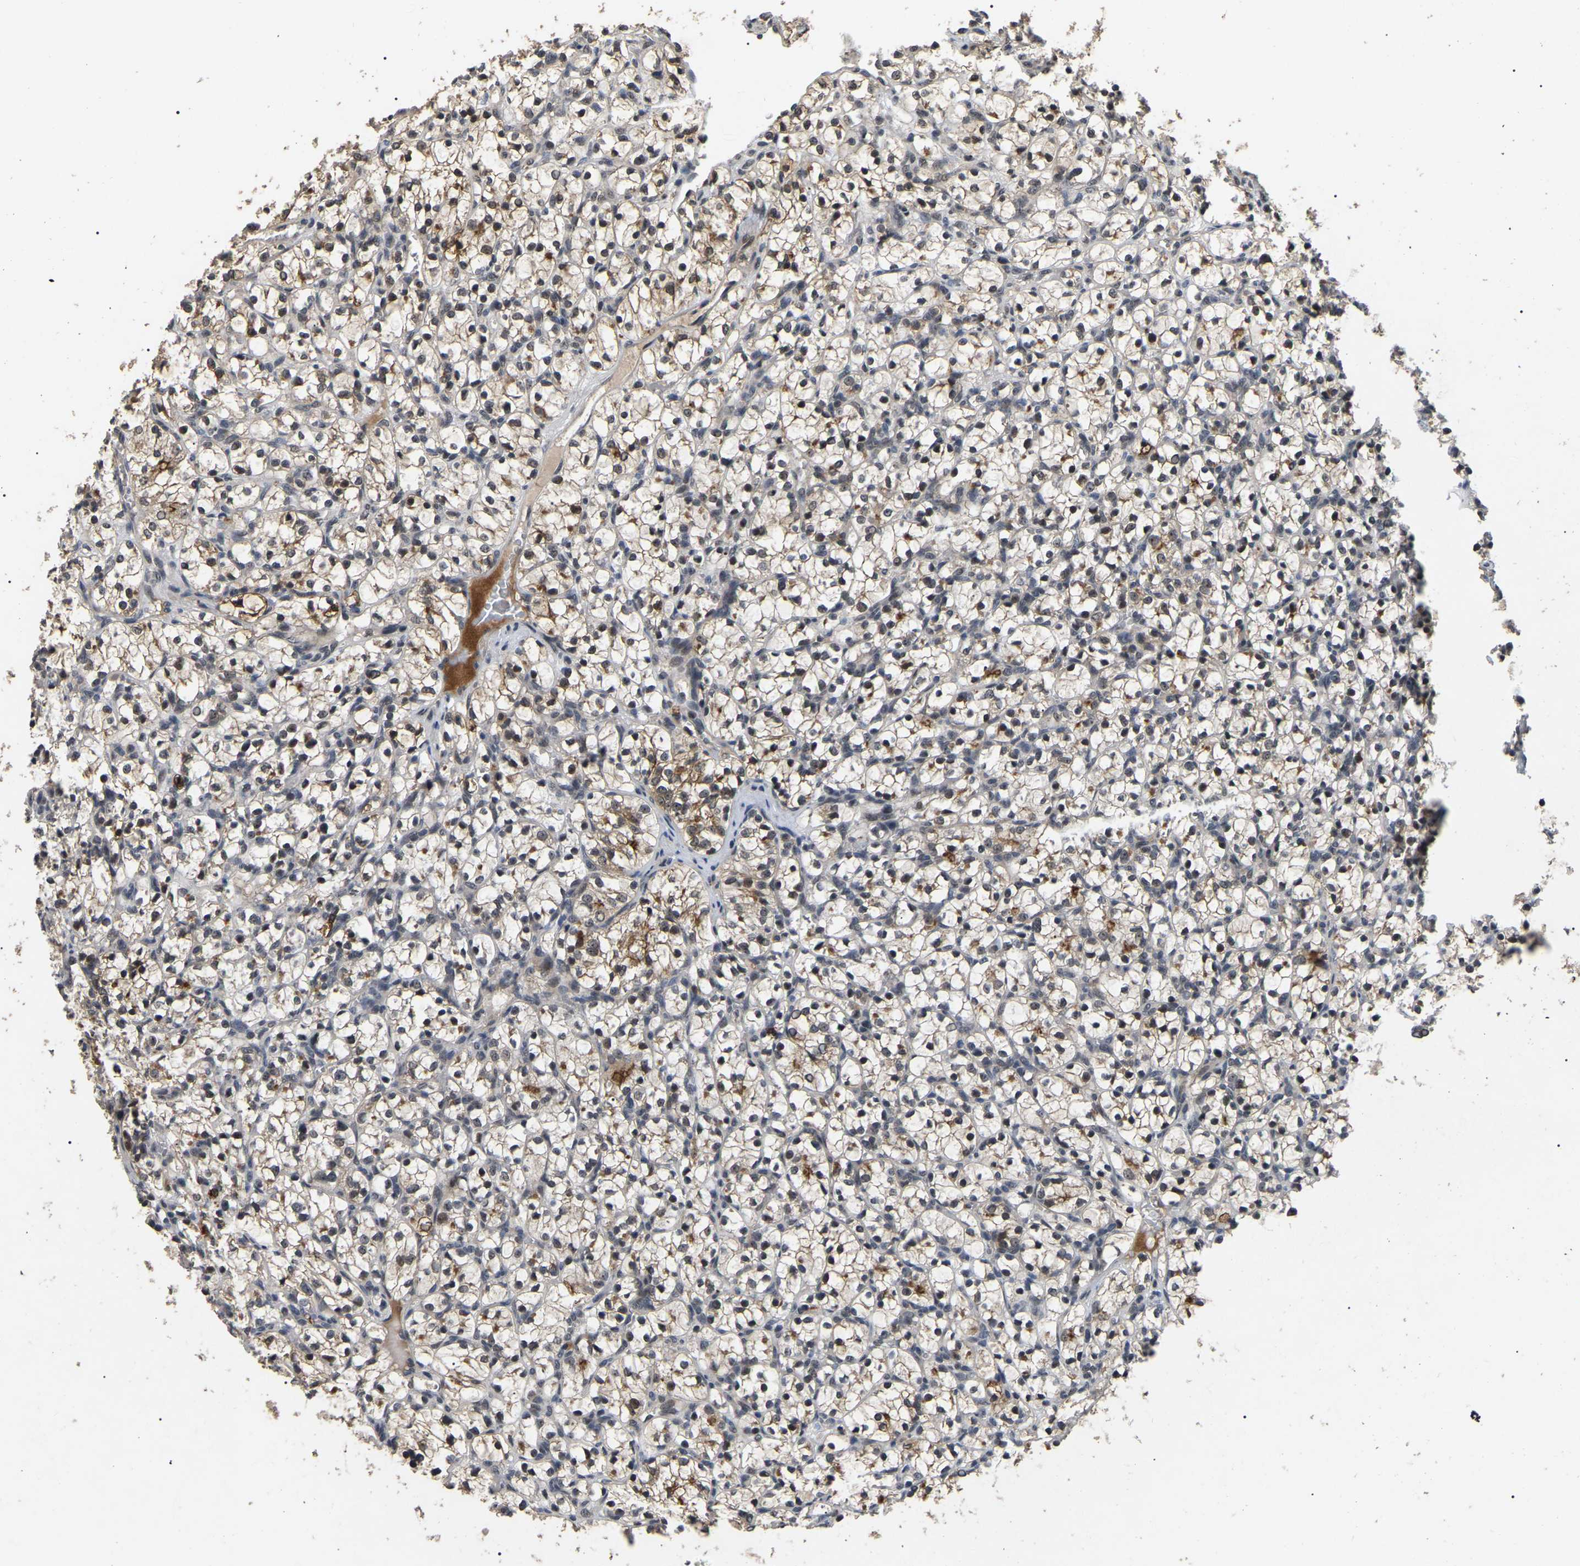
{"staining": {"intensity": "moderate", "quantity": ">75%", "location": "cytoplasmic/membranous"}, "tissue": "renal cancer", "cell_type": "Tumor cells", "image_type": "cancer", "snomed": [{"axis": "morphology", "description": "Adenocarcinoma, NOS"}, {"axis": "topography", "description": "Kidney"}], "caption": "Immunohistochemistry (IHC) image of neoplastic tissue: renal cancer (adenocarcinoma) stained using IHC reveals medium levels of moderate protein expression localized specifically in the cytoplasmic/membranous of tumor cells, appearing as a cytoplasmic/membranous brown color.", "gene": "PPM1E", "patient": {"sex": "female", "age": 69}}